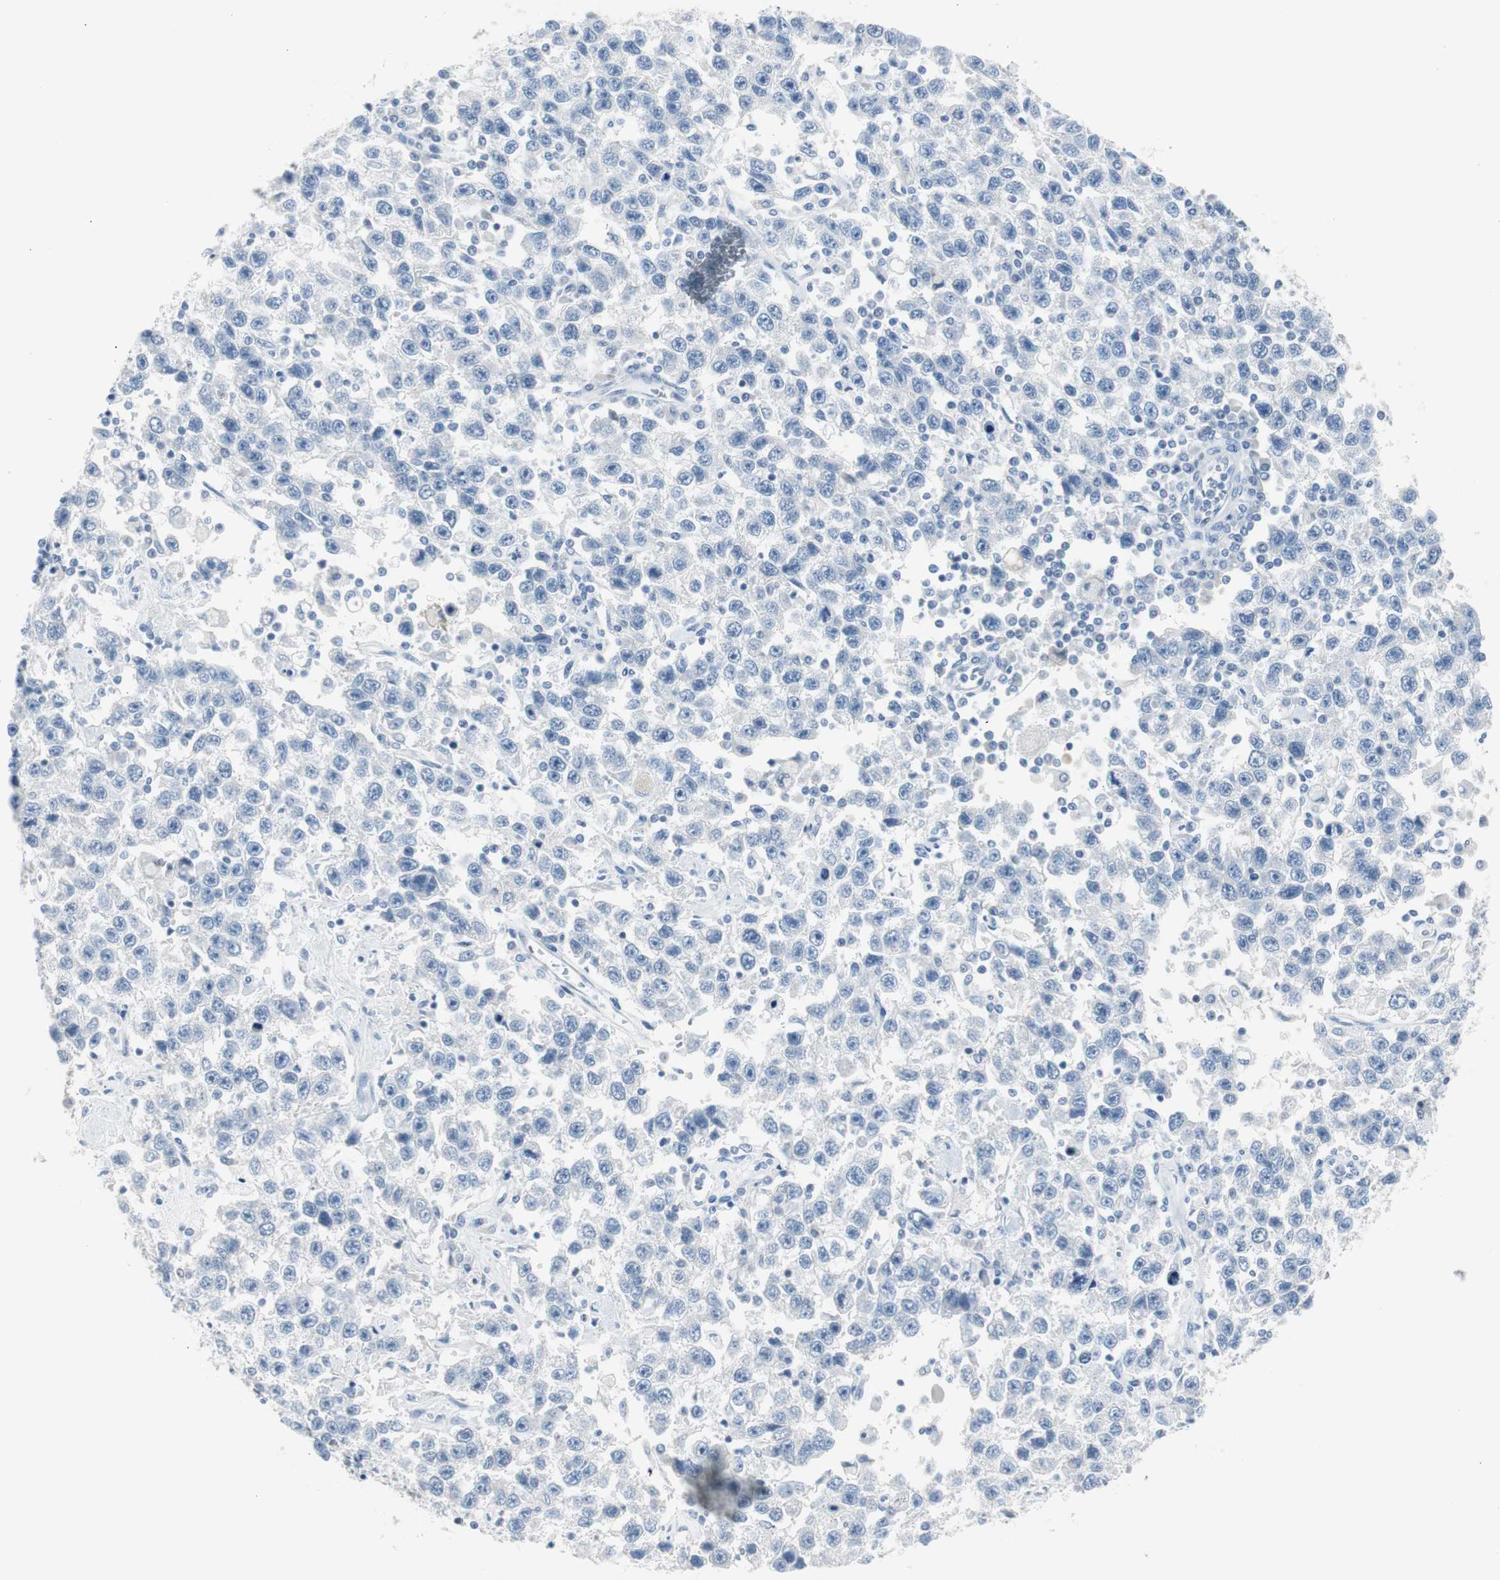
{"staining": {"intensity": "negative", "quantity": "none", "location": "none"}, "tissue": "testis cancer", "cell_type": "Tumor cells", "image_type": "cancer", "snomed": [{"axis": "morphology", "description": "Seminoma, NOS"}, {"axis": "topography", "description": "Testis"}], "caption": "The photomicrograph demonstrates no significant positivity in tumor cells of seminoma (testis).", "gene": "S100A7", "patient": {"sex": "male", "age": 41}}